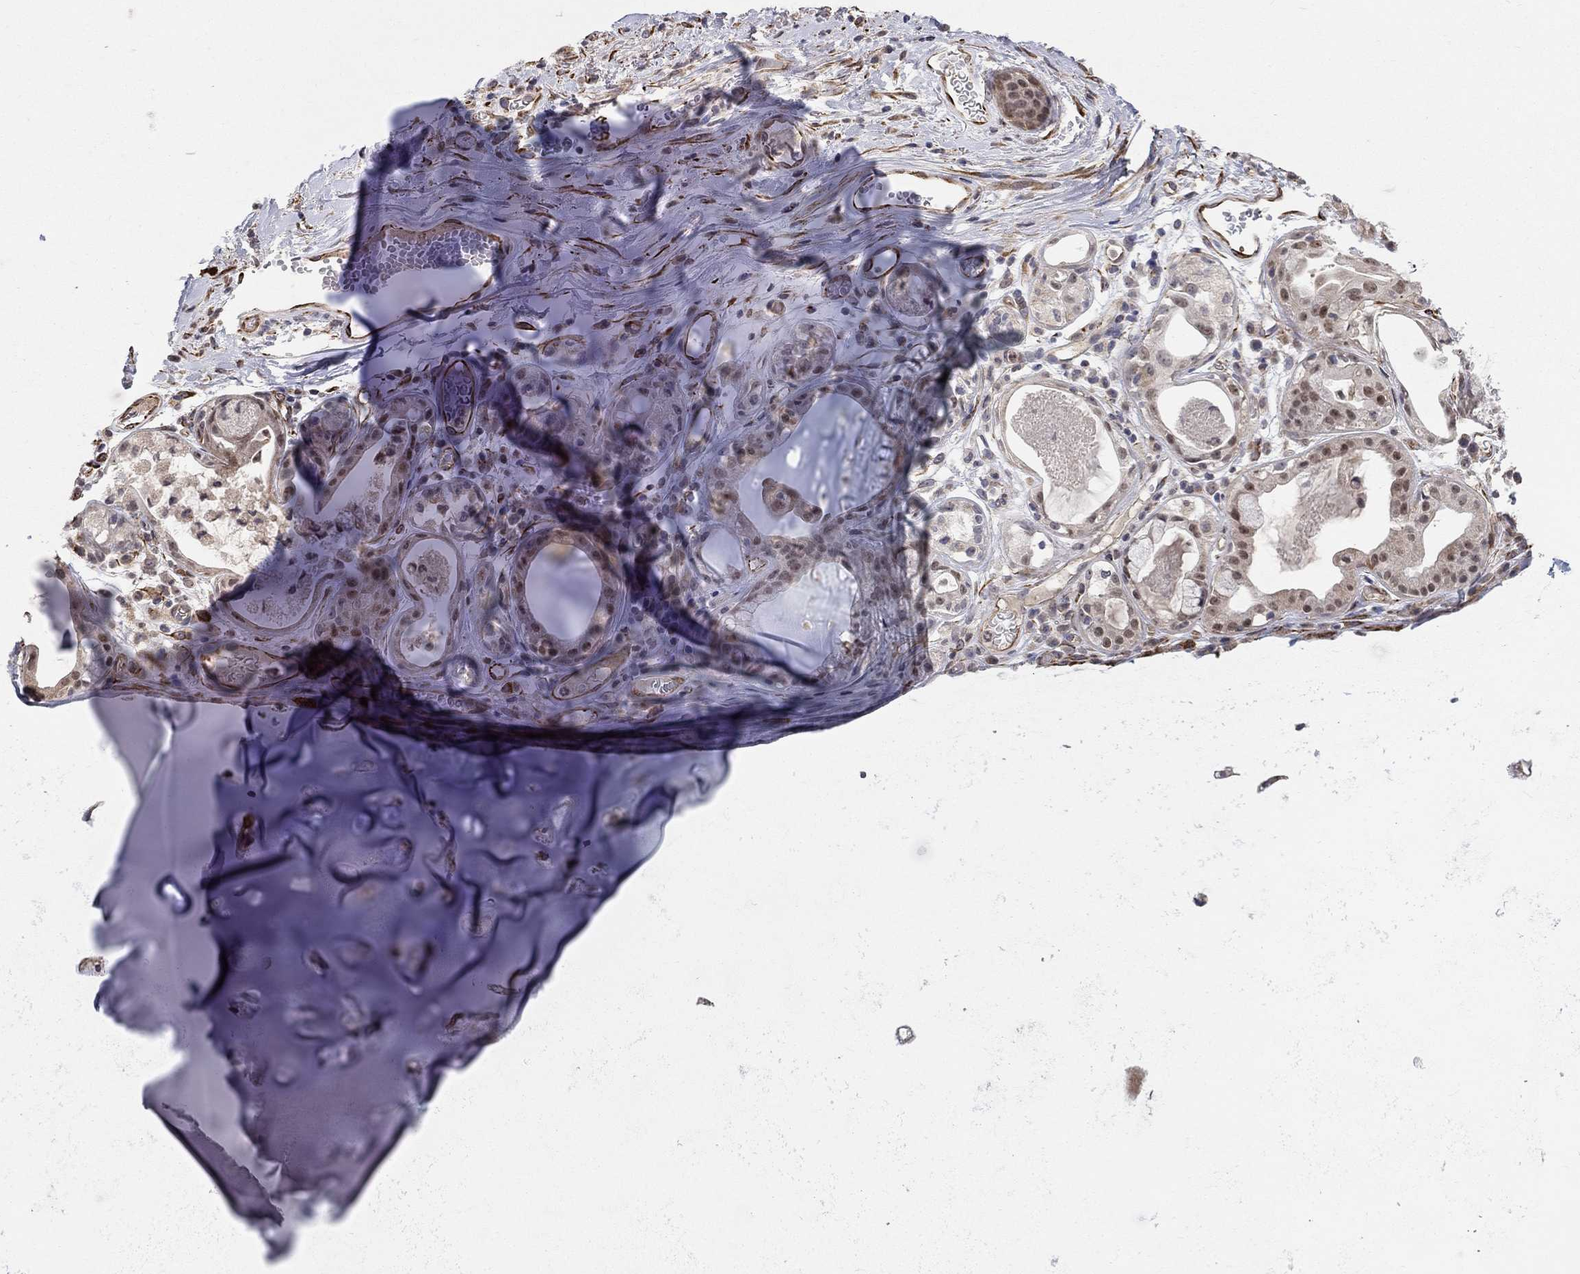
{"staining": {"intensity": "negative", "quantity": "none", "location": "none"}, "tissue": "soft tissue", "cell_type": "Fibroblasts", "image_type": "normal", "snomed": [{"axis": "morphology", "description": "Normal tissue, NOS"}, {"axis": "topography", "description": "Cartilage tissue"}], "caption": "IHC photomicrograph of normal soft tissue: soft tissue stained with DAB (3,3'-diaminobenzidine) shows no significant protein staining in fibroblasts.", "gene": "MSRA", "patient": {"sex": "male", "age": 81}}